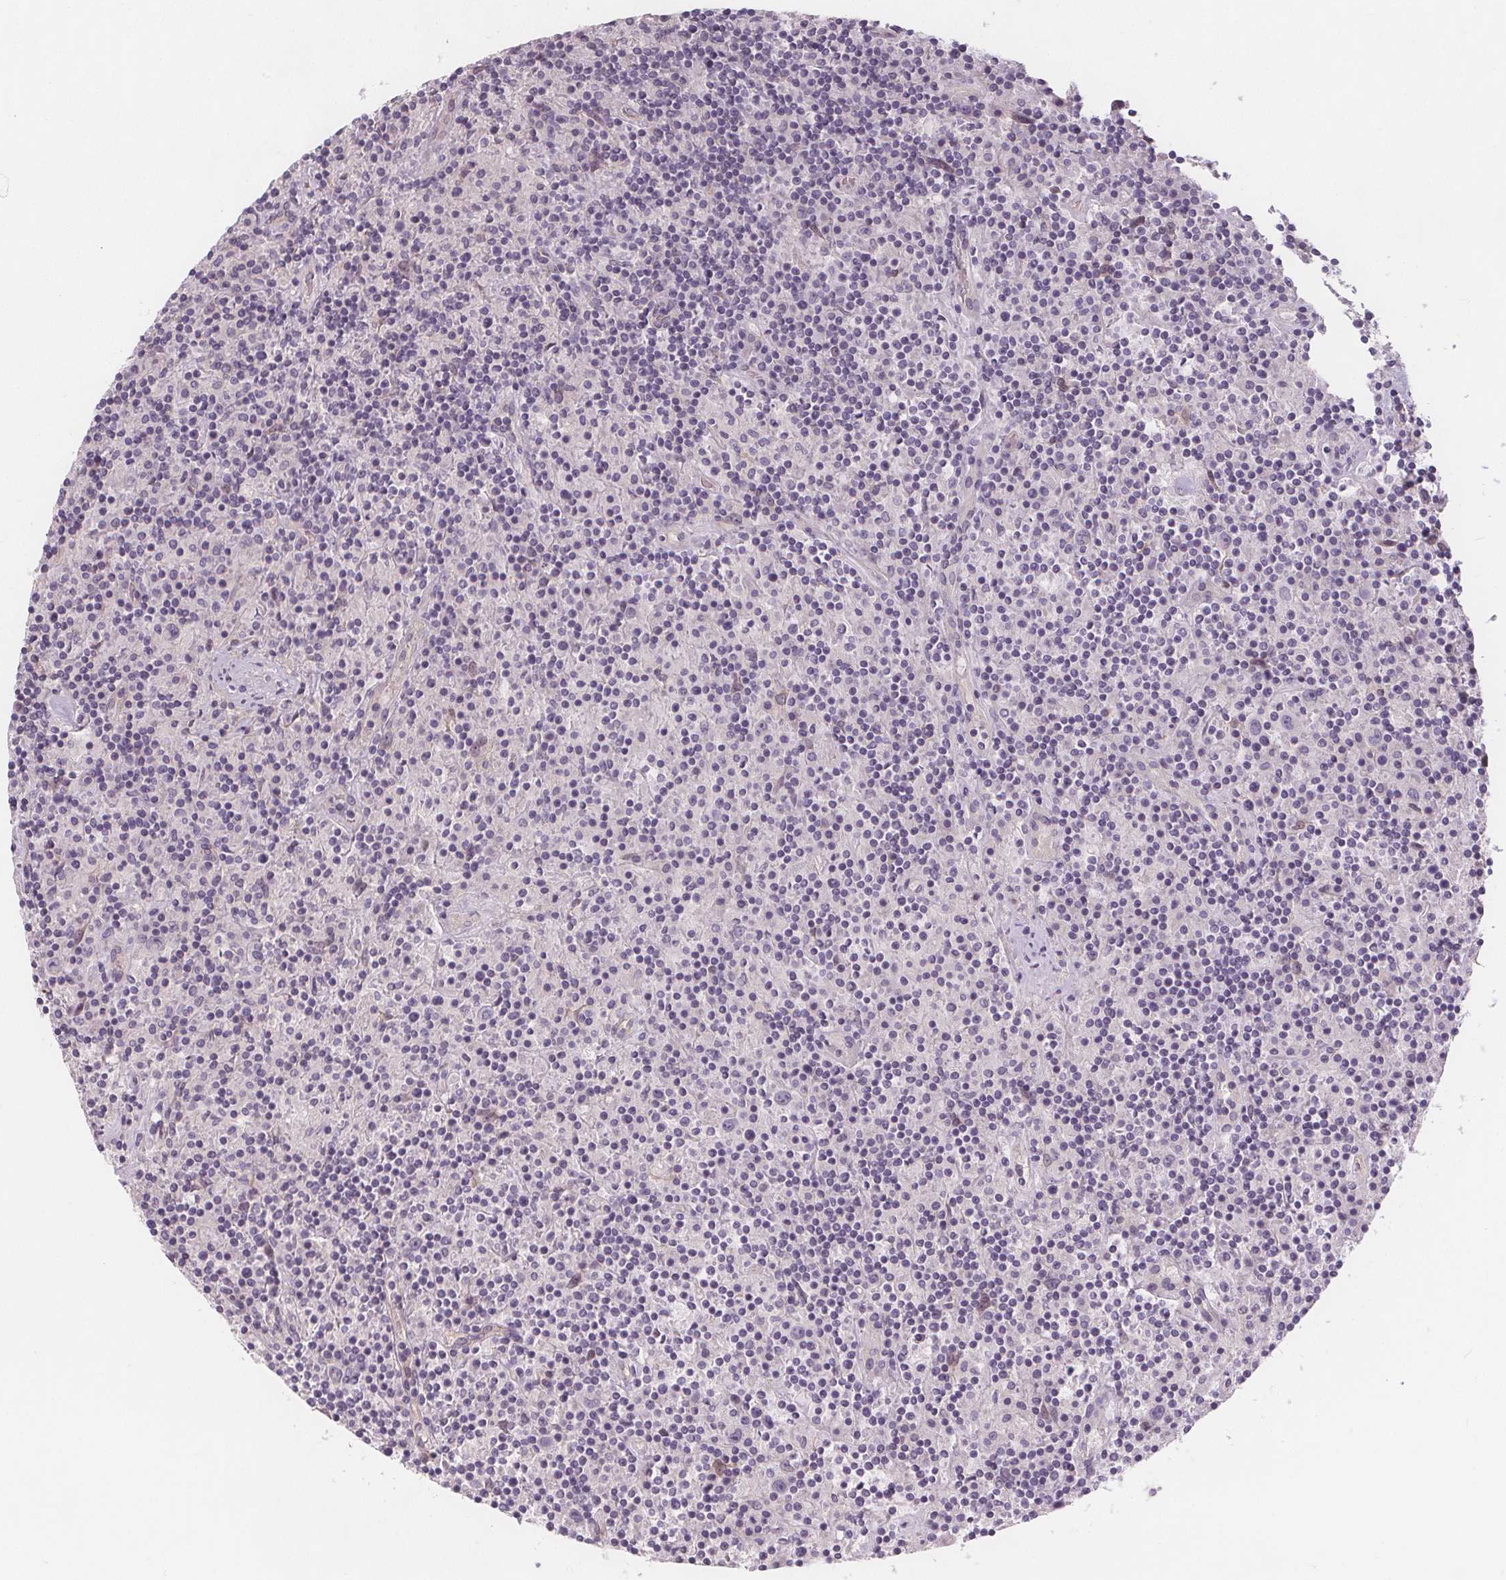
{"staining": {"intensity": "negative", "quantity": "none", "location": "none"}, "tissue": "lymphoma", "cell_type": "Tumor cells", "image_type": "cancer", "snomed": [{"axis": "morphology", "description": "Hodgkin's disease, NOS"}, {"axis": "topography", "description": "Lymph node"}], "caption": "Human Hodgkin's disease stained for a protein using immunohistochemistry reveals no staining in tumor cells.", "gene": "VNN1", "patient": {"sex": "male", "age": 70}}